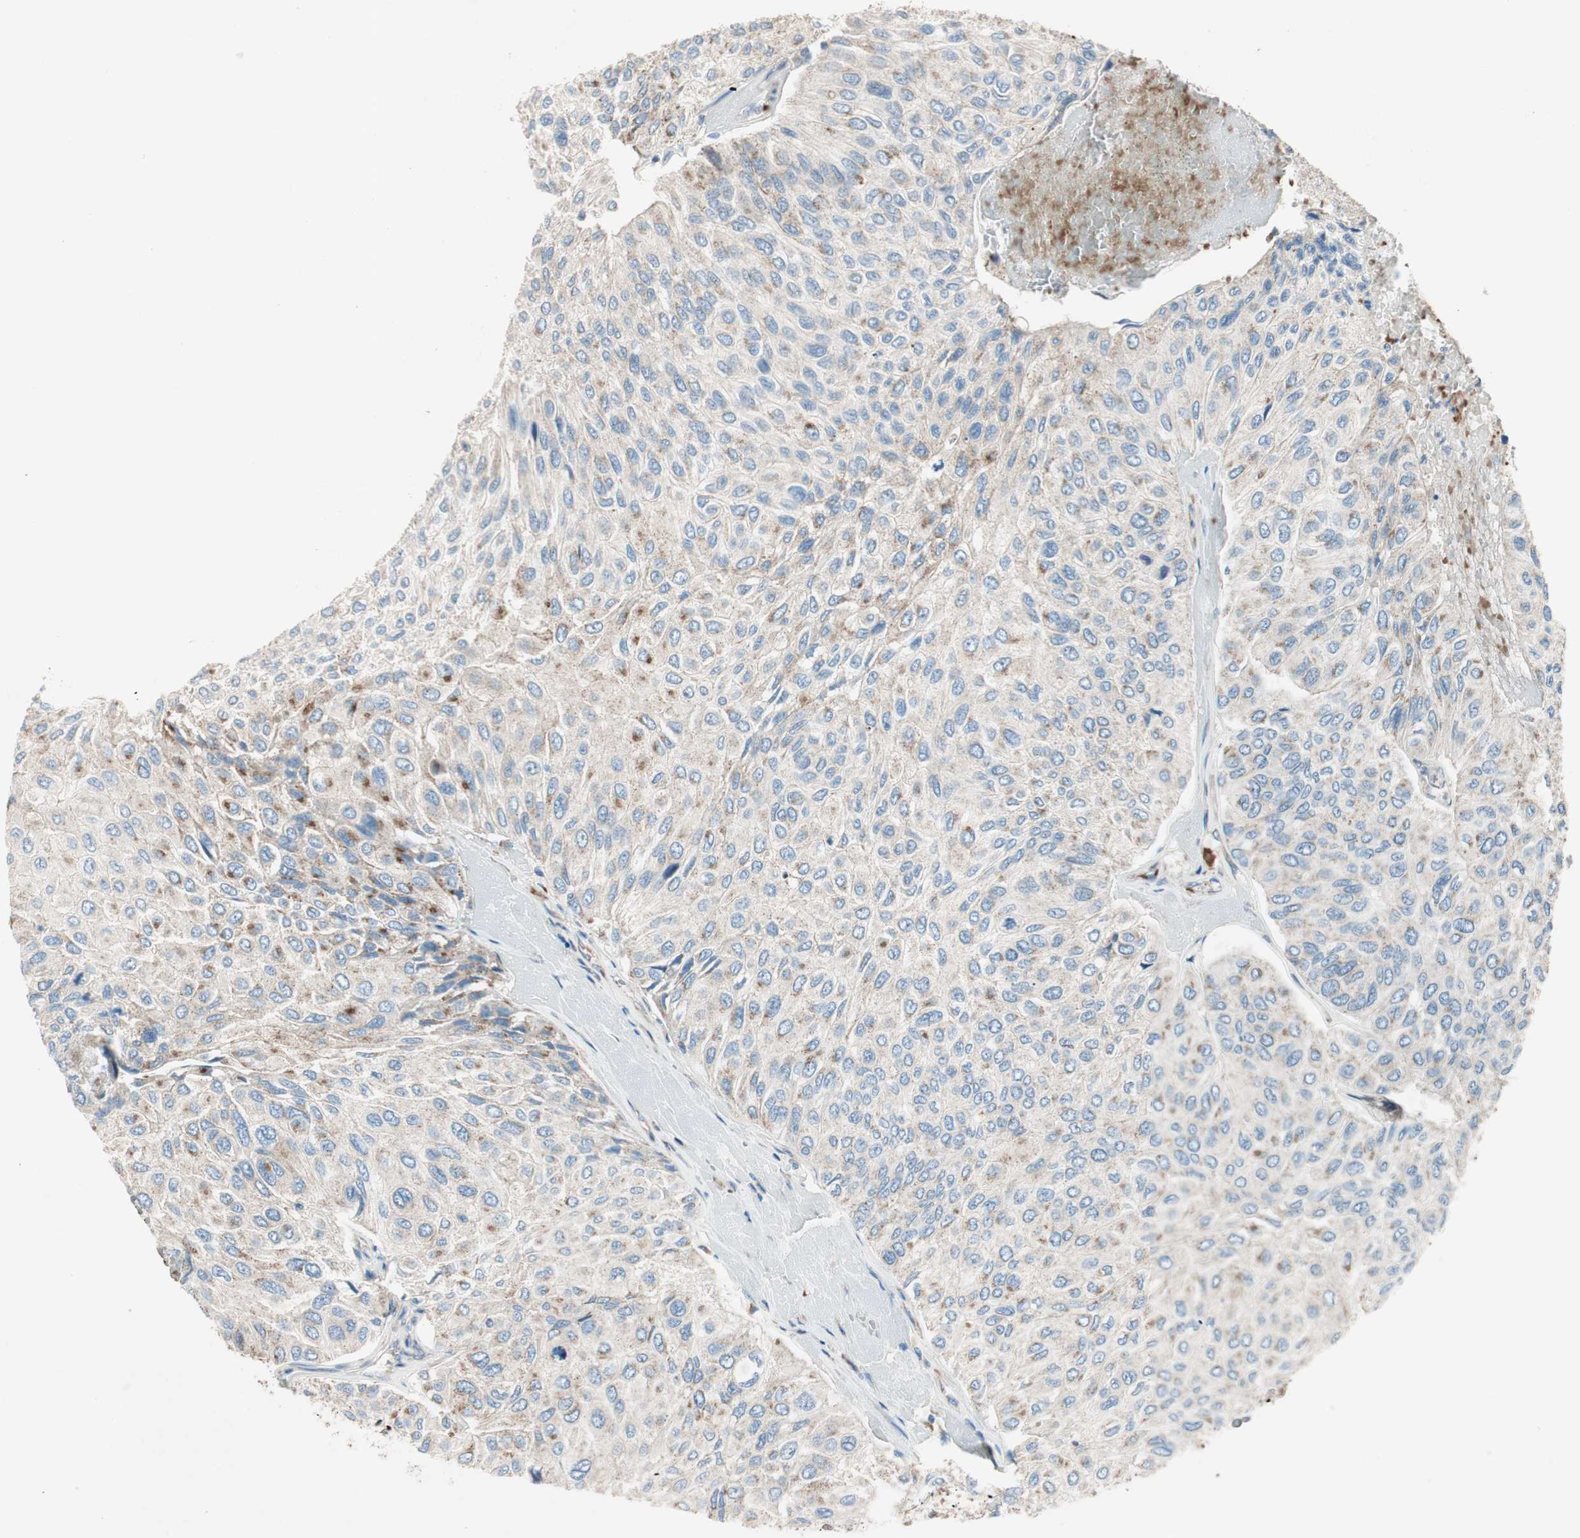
{"staining": {"intensity": "weak", "quantity": "25%-75%", "location": "cytoplasmic/membranous"}, "tissue": "urothelial cancer", "cell_type": "Tumor cells", "image_type": "cancer", "snomed": [{"axis": "morphology", "description": "Urothelial carcinoma, High grade"}, {"axis": "topography", "description": "Urinary bladder"}], "caption": "Immunohistochemistry (IHC) of urothelial carcinoma (high-grade) reveals low levels of weak cytoplasmic/membranous expression in approximately 25%-75% of tumor cells.", "gene": "SRCIN1", "patient": {"sex": "male", "age": 66}}